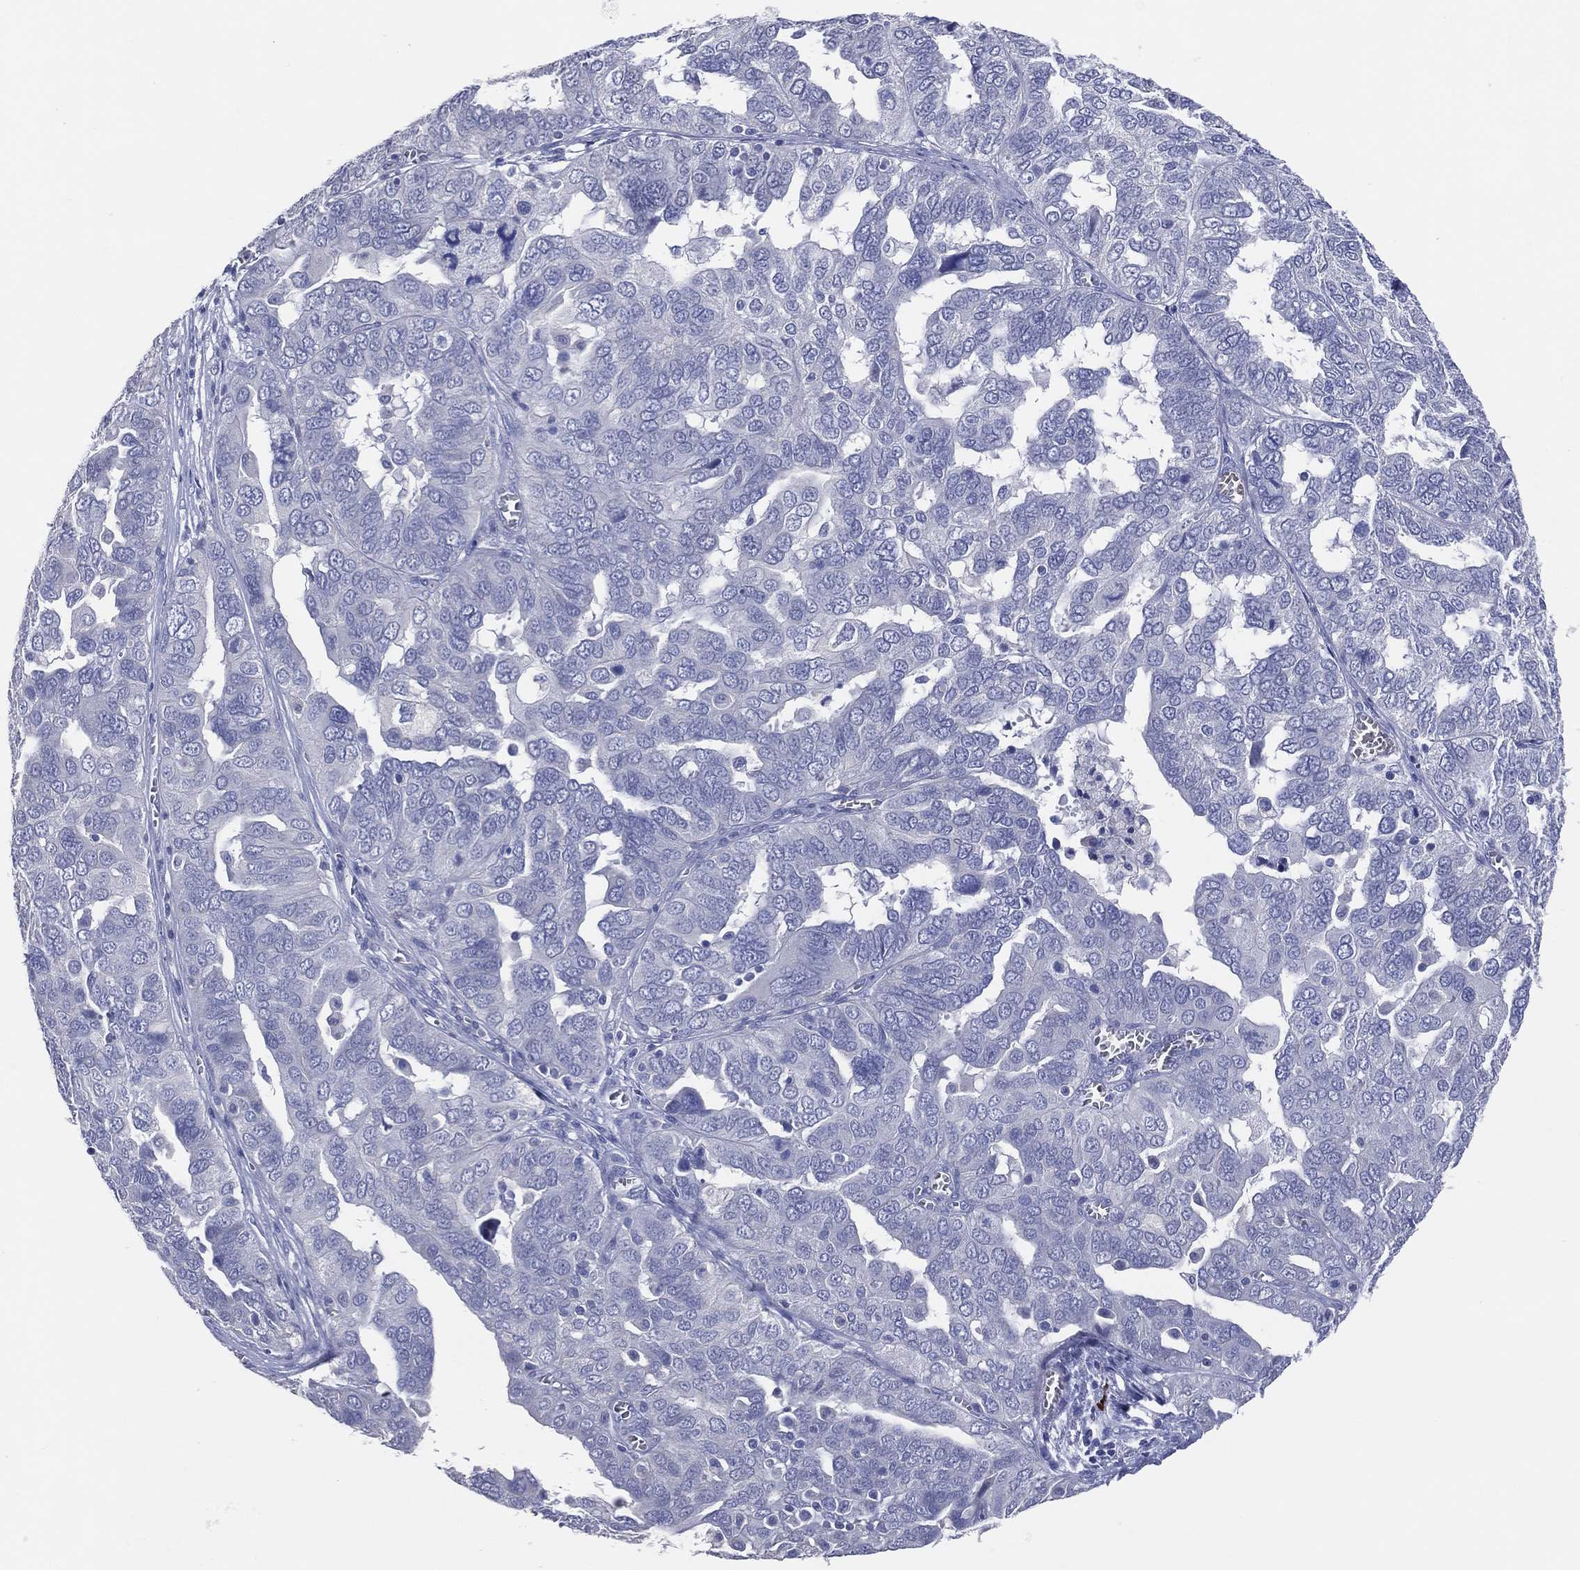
{"staining": {"intensity": "negative", "quantity": "none", "location": "none"}, "tissue": "ovarian cancer", "cell_type": "Tumor cells", "image_type": "cancer", "snomed": [{"axis": "morphology", "description": "Carcinoma, endometroid"}, {"axis": "topography", "description": "Soft tissue"}, {"axis": "topography", "description": "Ovary"}], "caption": "This is a photomicrograph of IHC staining of ovarian endometroid carcinoma, which shows no staining in tumor cells. (Stains: DAB (3,3'-diaminobenzidine) immunohistochemistry with hematoxylin counter stain, Microscopy: brightfield microscopy at high magnification).", "gene": "DNAH6", "patient": {"sex": "female", "age": 52}}